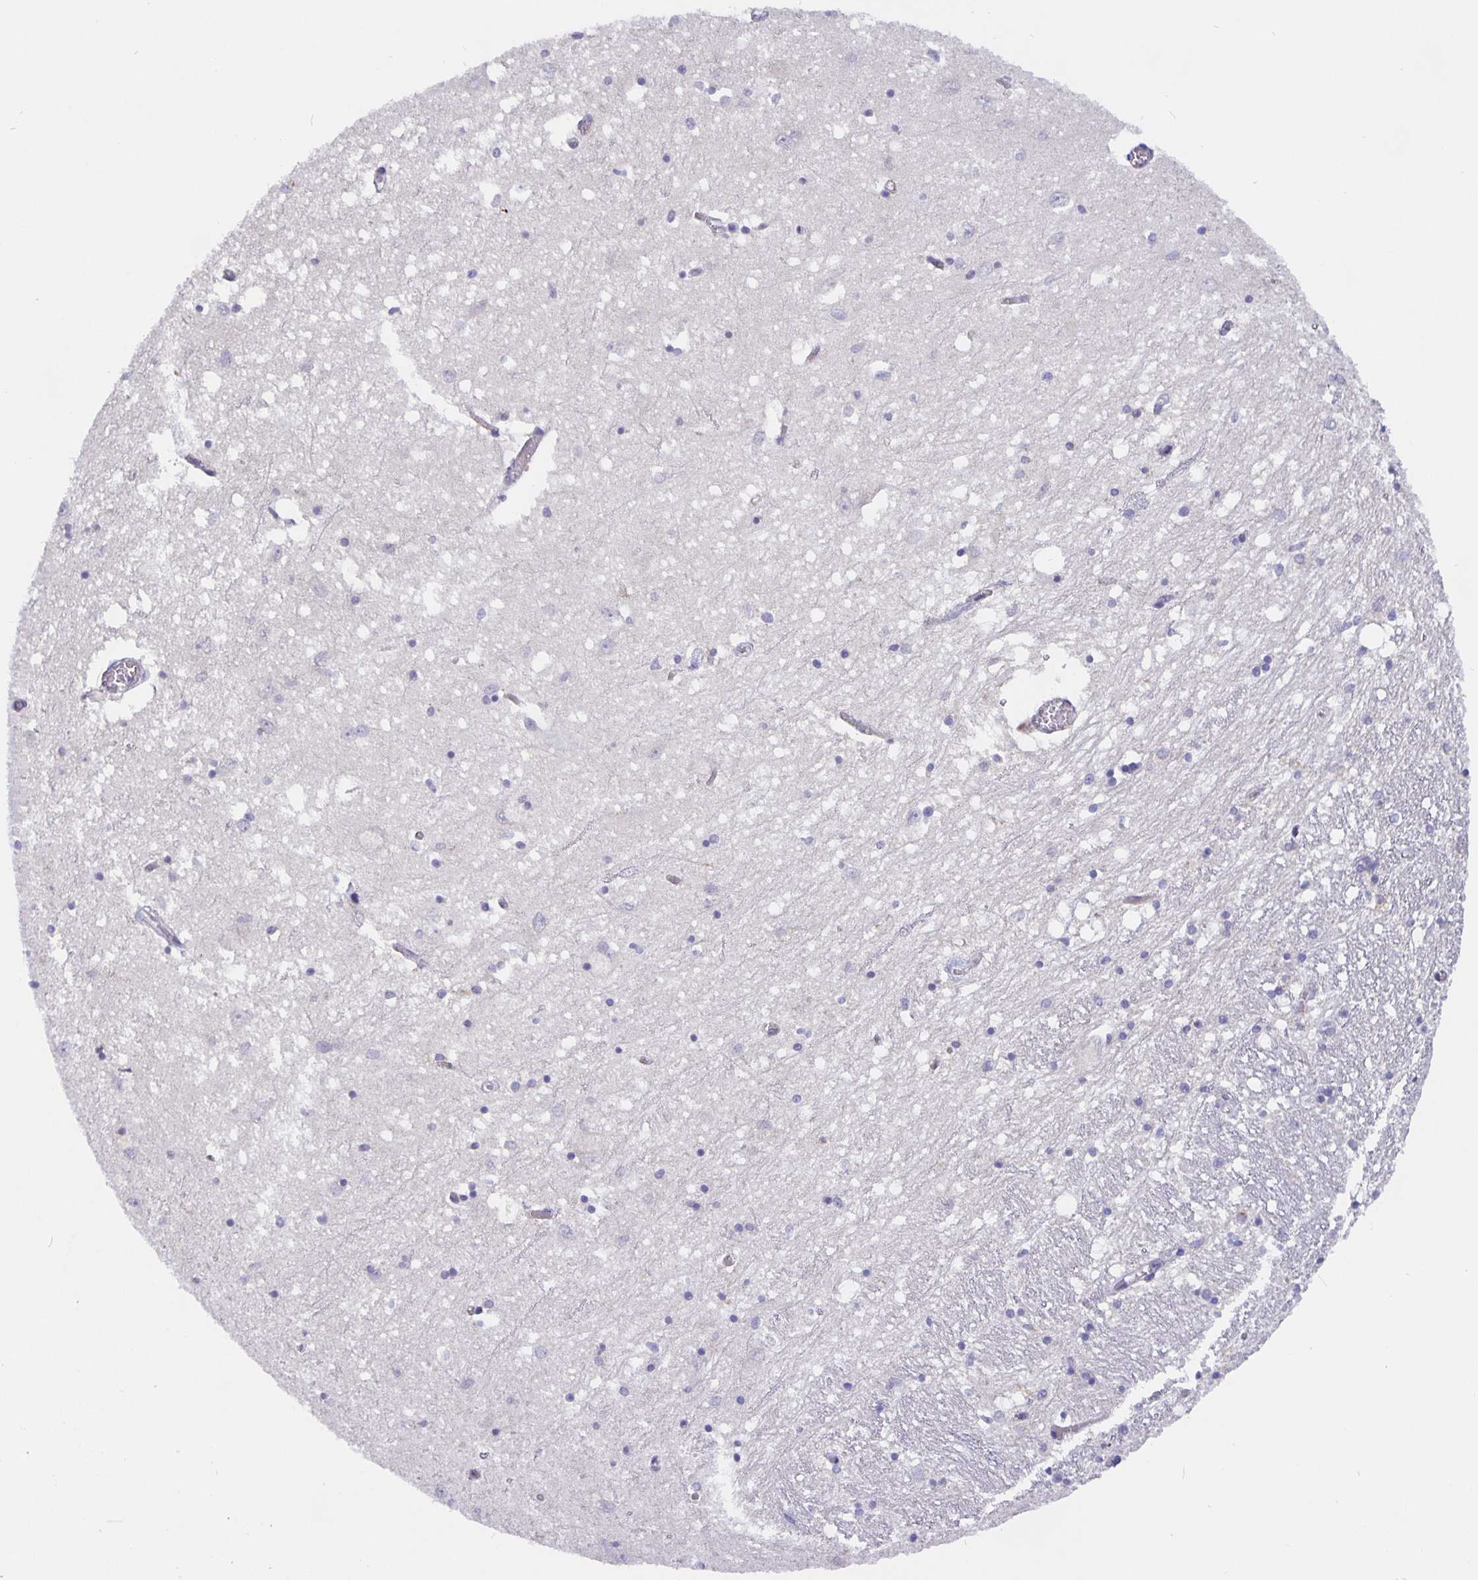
{"staining": {"intensity": "negative", "quantity": "none", "location": "none"}, "tissue": "caudate", "cell_type": "Glial cells", "image_type": "normal", "snomed": [{"axis": "morphology", "description": "Normal tissue, NOS"}, {"axis": "topography", "description": "Lateral ventricle wall"}], "caption": "This is an immunohistochemistry (IHC) photomicrograph of unremarkable human caudate. There is no staining in glial cells.", "gene": "CFAP74", "patient": {"sex": "male", "age": 70}}